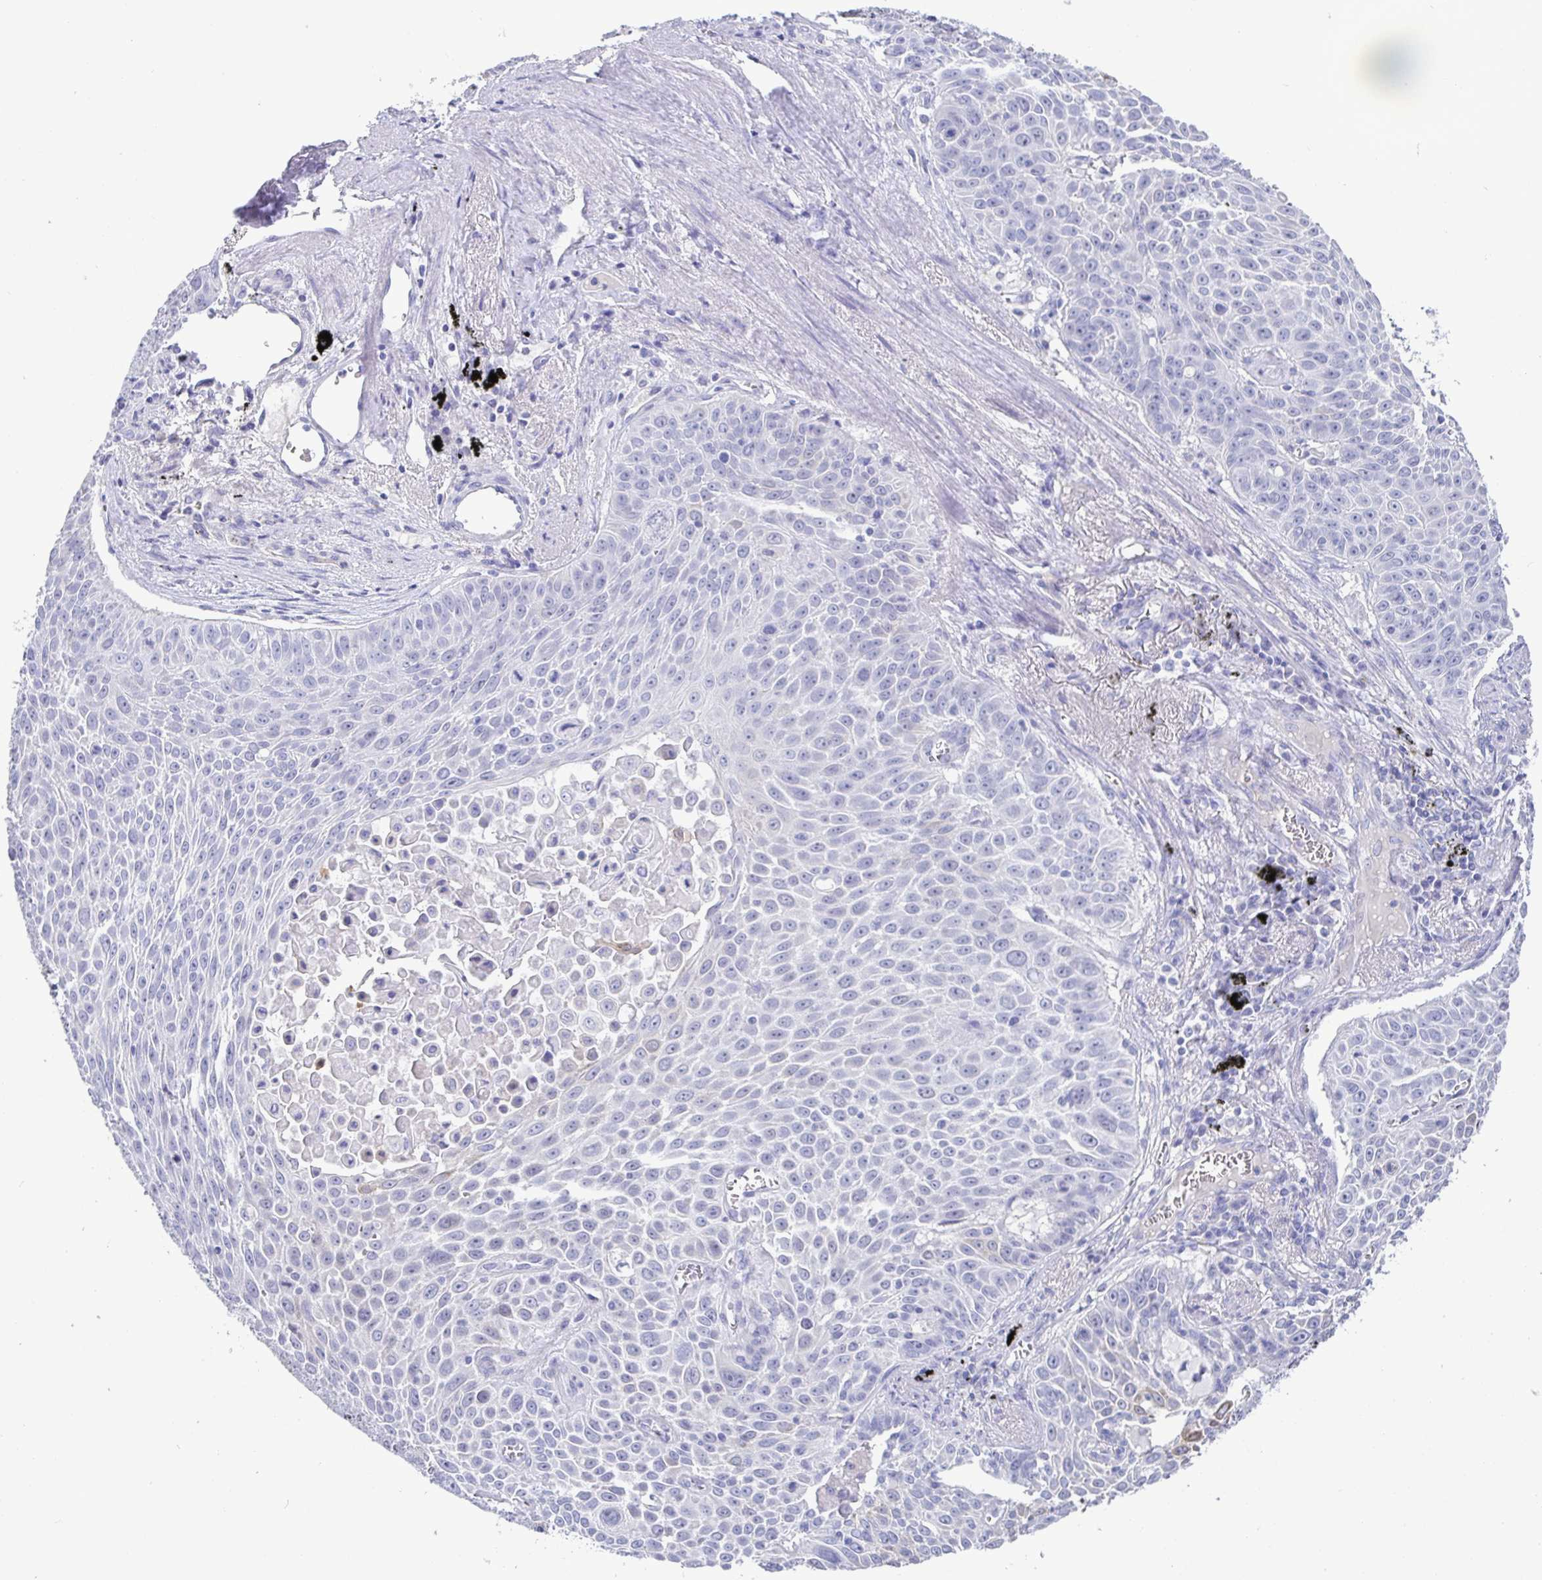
{"staining": {"intensity": "negative", "quantity": "none", "location": "none"}, "tissue": "lung cancer", "cell_type": "Tumor cells", "image_type": "cancer", "snomed": [{"axis": "morphology", "description": "Squamous cell carcinoma, NOS"}, {"axis": "morphology", "description": "Squamous cell carcinoma, metastatic, NOS"}, {"axis": "topography", "description": "Lymph node"}, {"axis": "topography", "description": "Lung"}], "caption": "Immunohistochemical staining of squamous cell carcinoma (lung) exhibits no significant staining in tumor cells.", "gene": "TMEM241", "patient": {"sex": "female", "age": 62}}